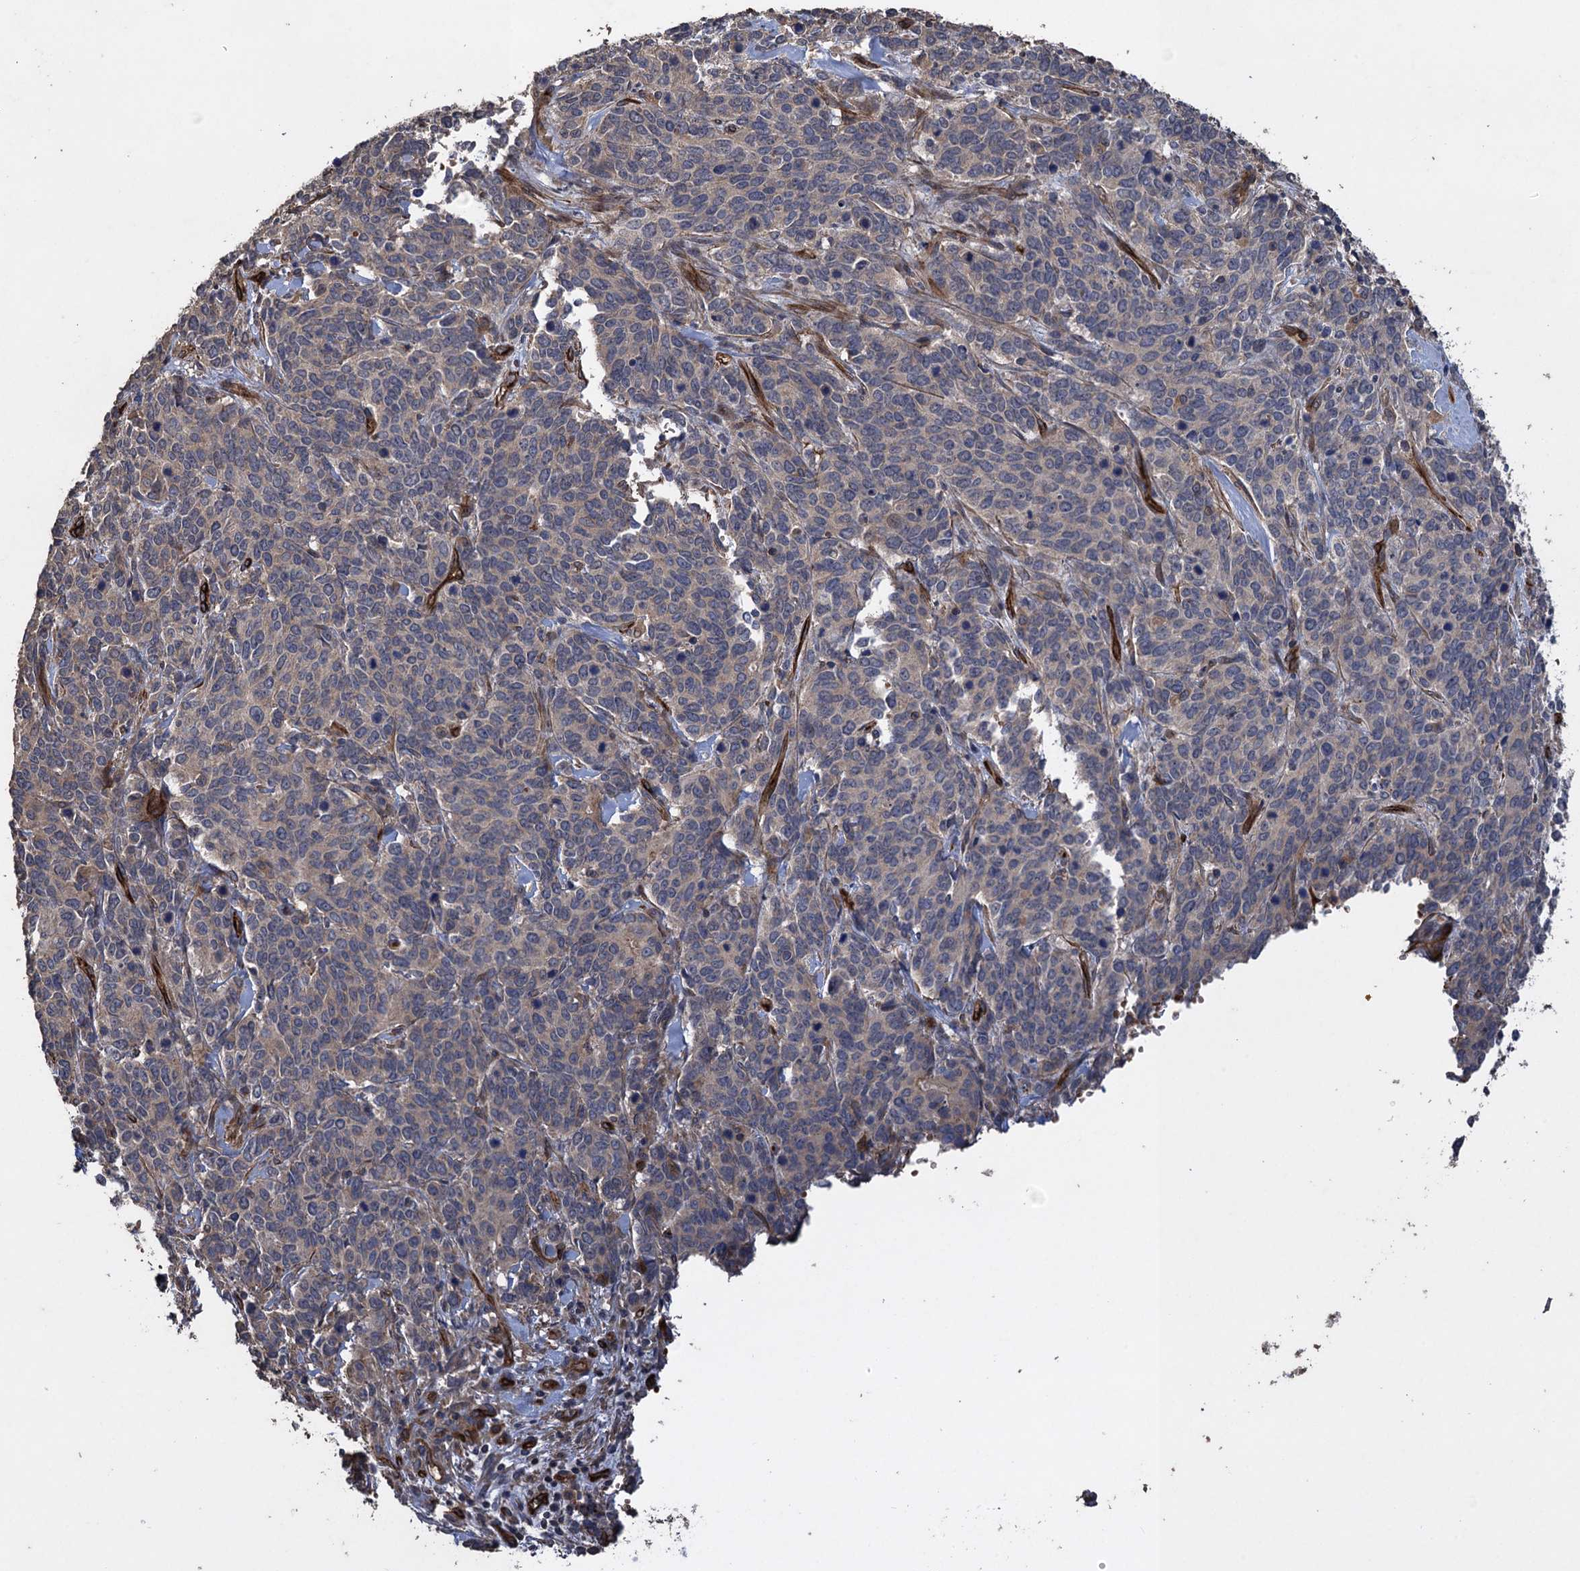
{"staining": {"intensity": "negative", "quantity": "none", "location": "none"}, "tissue": "cervical cancer", "cell_type": "Tumor cells", "image_type": "cancer", "snomed": [{"axis": "morphology", "description": "Squamous cell carcinoma, NOS"}, {"axis": "topography", "description": "Cervix"}], "caption": "DAB immunohistochemical staining of squamous cell carcinoma (cervical) exhibits no significant staining in tumor cells. (Brightfield microscopy of DAB (3,3'-diaminobenzidine) immunohistochemistry (IHC) at high magnification).", "gene": "TXNDC11", "patient": {"sex": "female", "age": 60}}